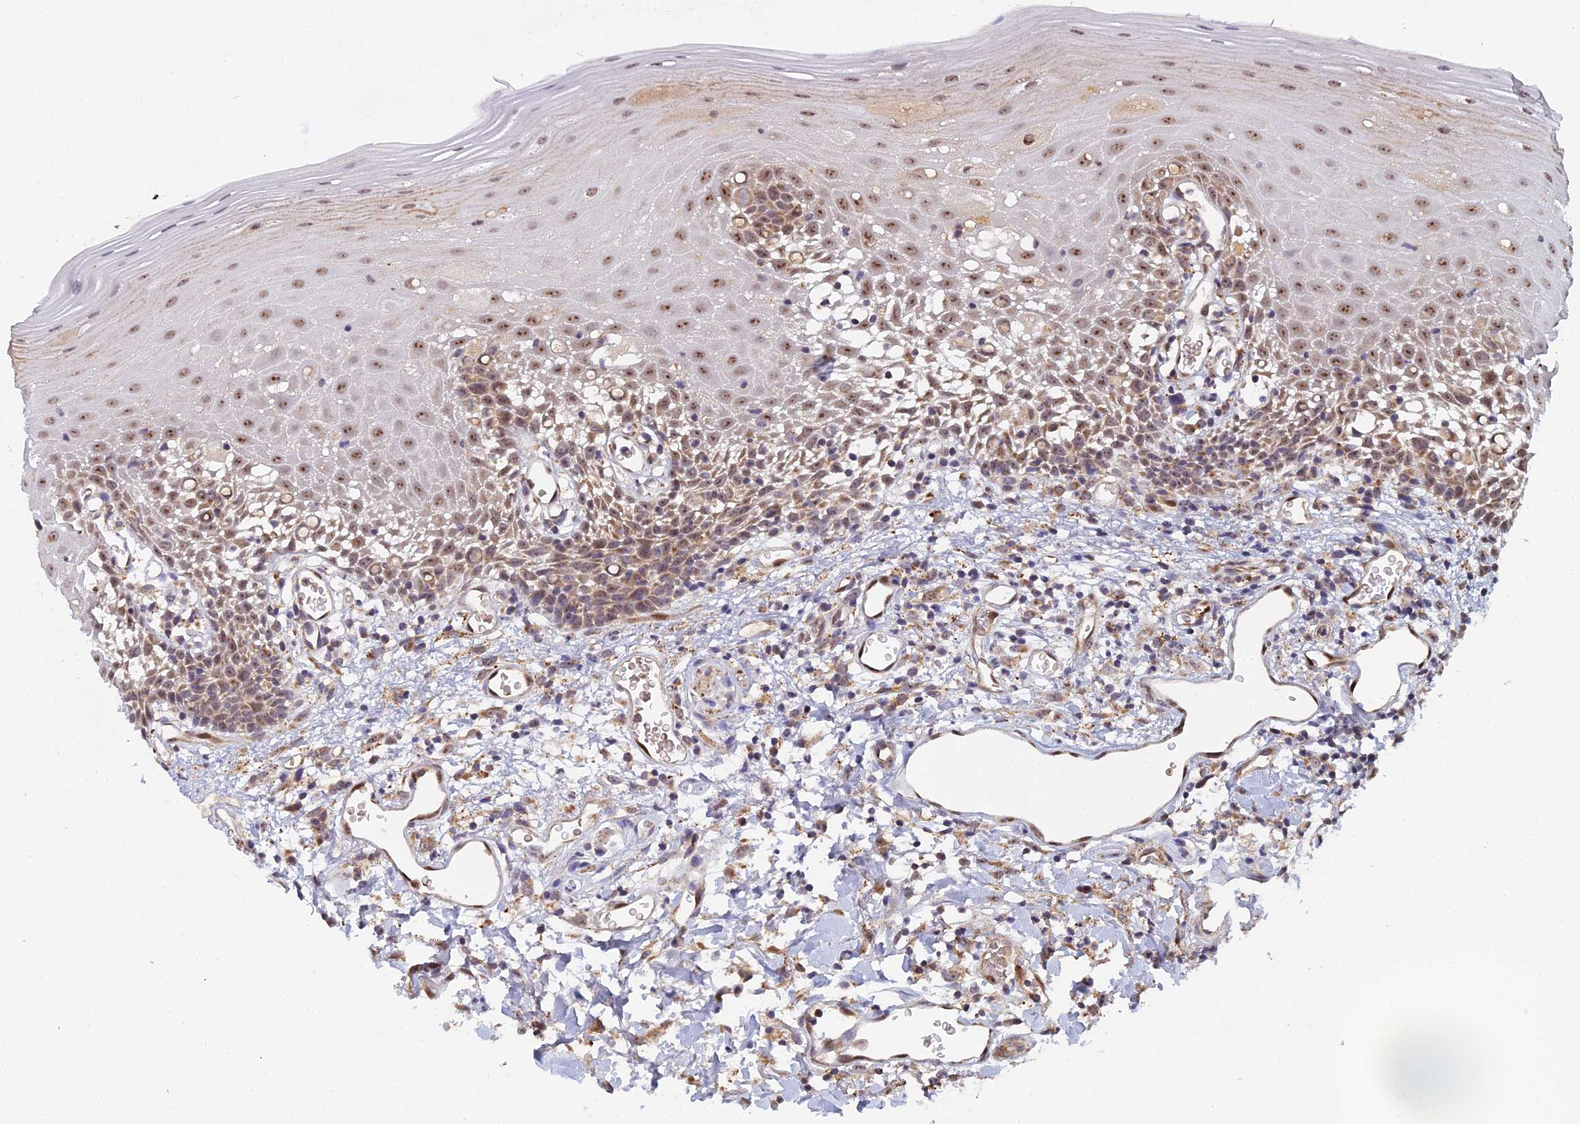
{"staining": {"intensity": "moderate", "quantity": ">75%", "location": "nuclear"}, "tissue": "oral mucosa", "cell_type": "Squamous epithelial cells", "image_type": "normal", "snomed": [{"axis": "morphology", "description": "Normal tissue, NOS"}, {"axis": "topography", "description": "Oral tissue"}], "caption": "Immunohistochemistry (DAB) staining of unremarkable human oral mucosa exhibits moderate nuclear protein staining in approximately >75% of squamous epithelial cells.", "gene": "MEOX1", "patient": {"sex": "female", "age": 70}}